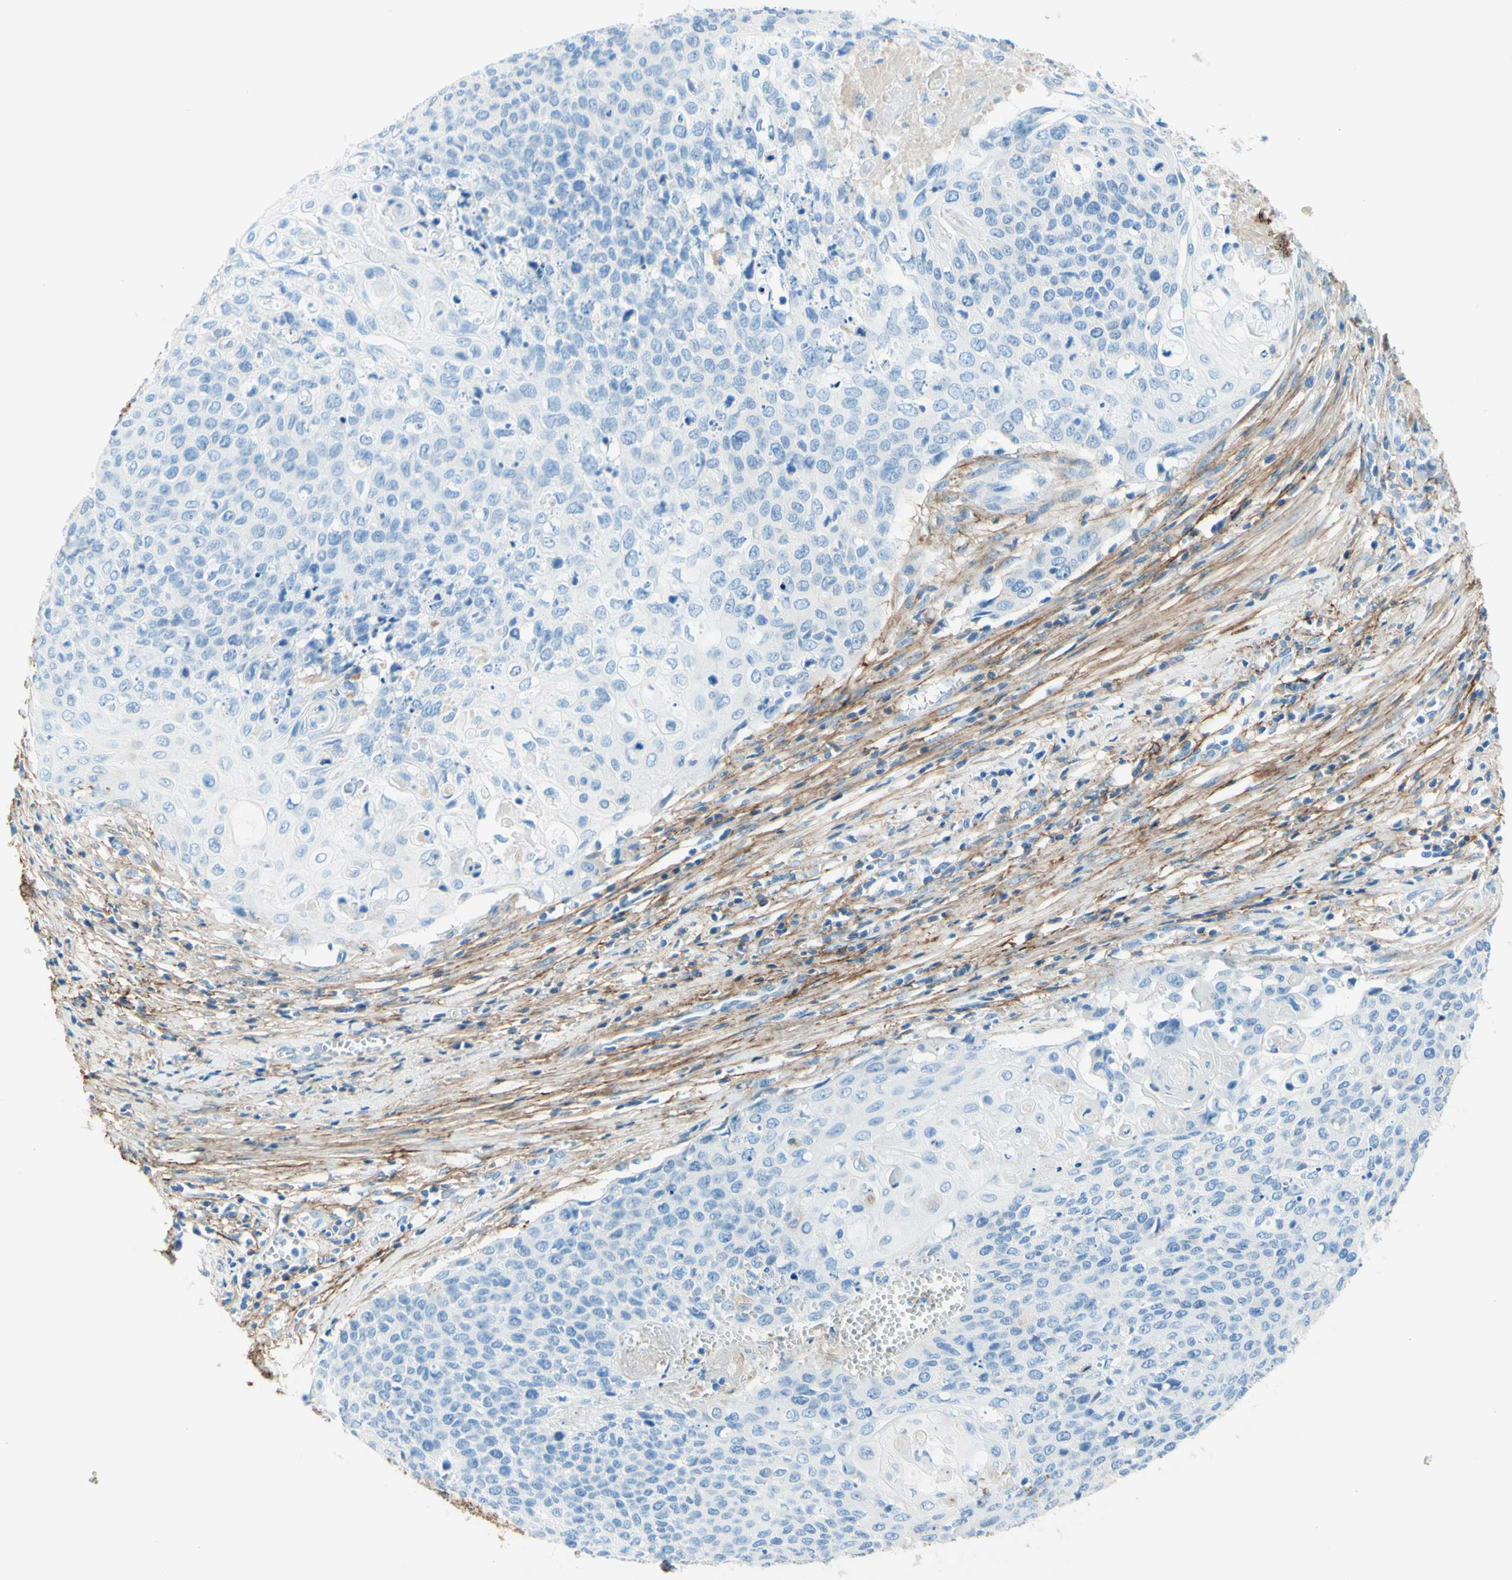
{"staining": {"intensity": "negative", "quantity": "none", "location": "none"}, "tissue": "cervical cancer", "cell_type": "Tumor cells", "image_type": "cancer", "snomed": [{"axis": "morphology", "description": "Squamous cell carcinoma, NOS"}, {"axis": "topography", "description": "Cervix"}], "caption": "The histopathology image reveals no significant staining in tumor cells of cervical squamous cell carcinoma. (DAB (3,3'-diaminobenzidine) immunohistochemistry, high magnification).", "gene": "MFAP5", "patient": {"sex": "female", "age": 39}}